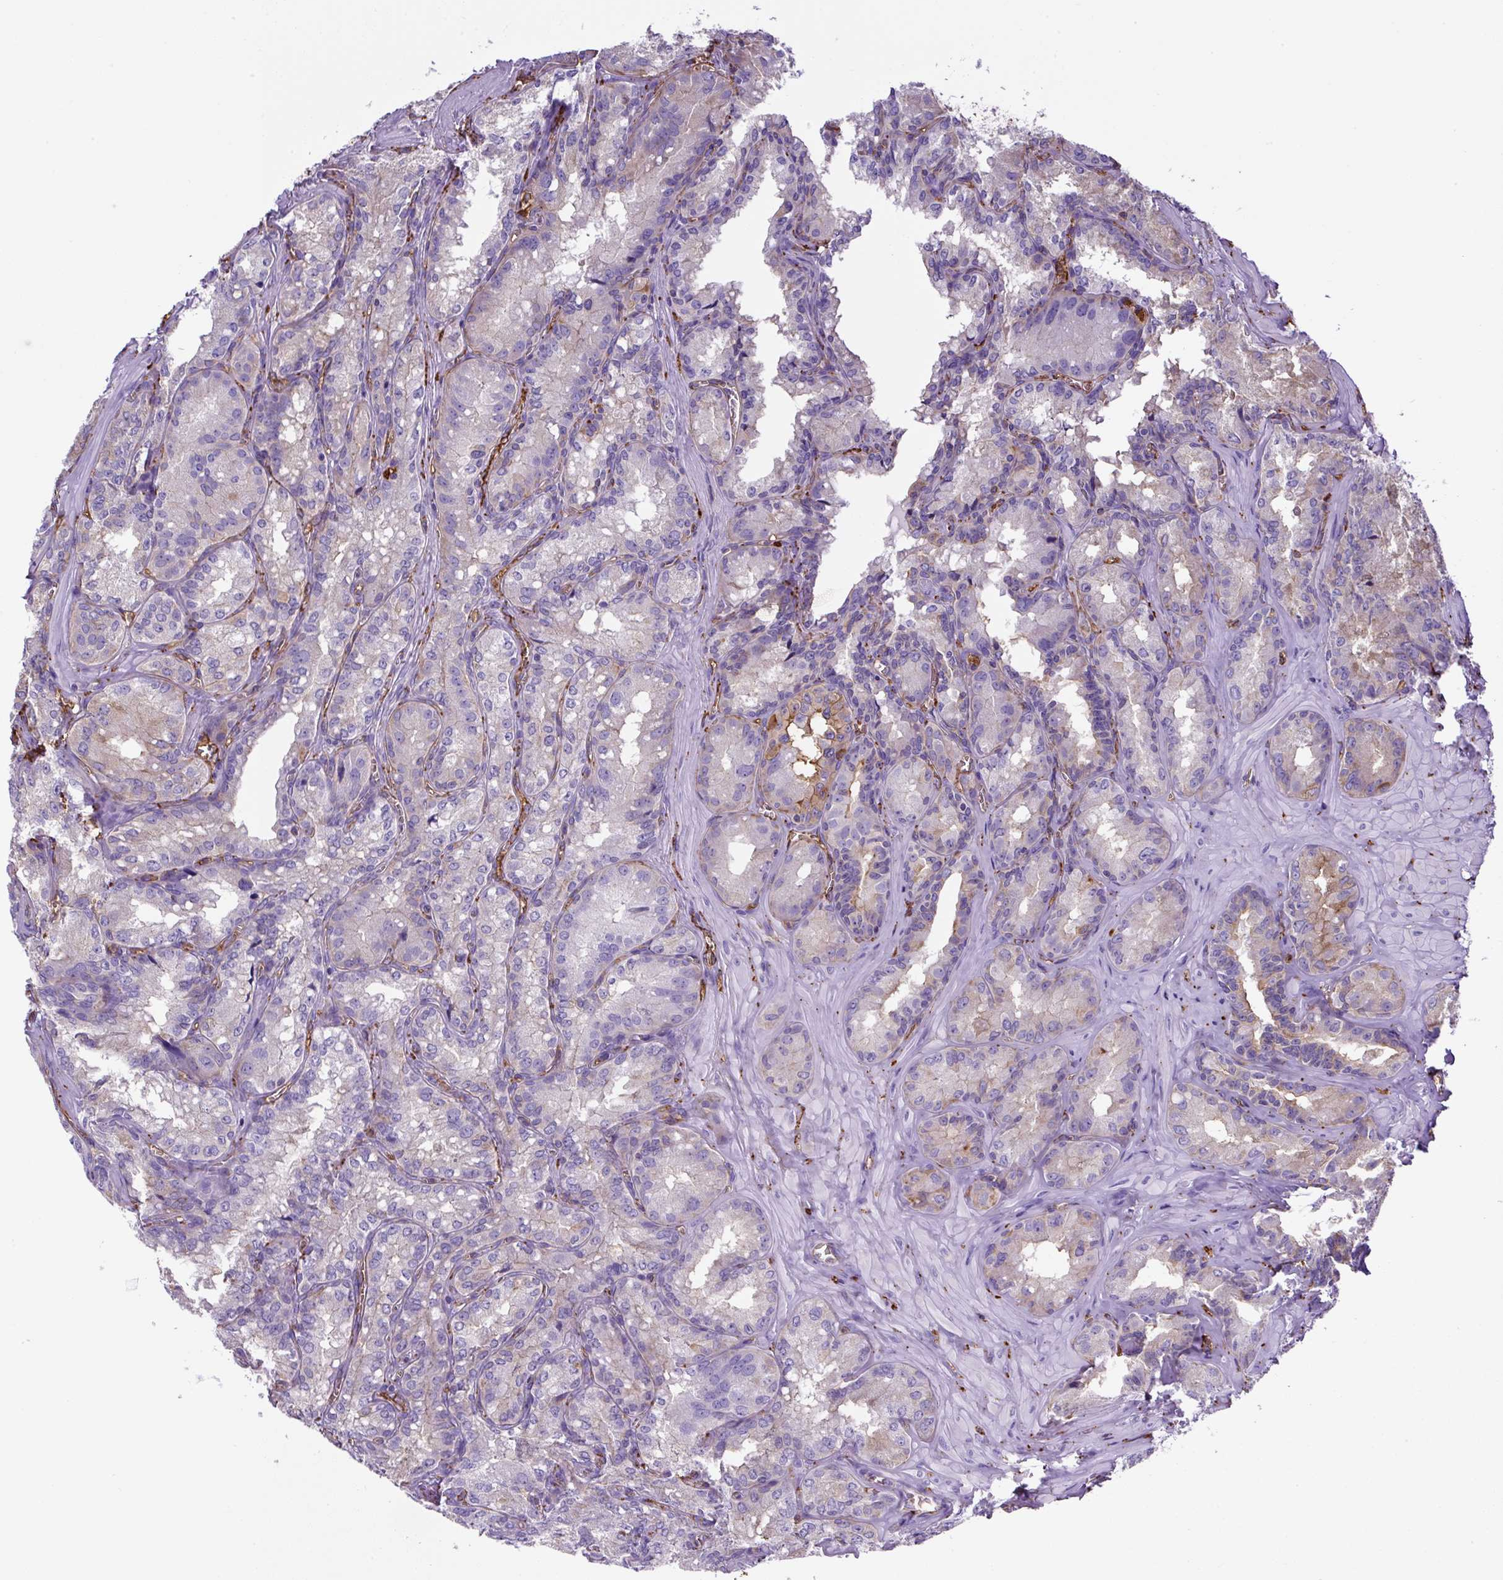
{"staining": {"intensity": "negative", "quantity": "none", "location": "none"}, "tissue": "seminal vesicle", "cell_type": "Glandular cells", "image_type": "normal", "snomed": [{"axis": "morphology", "description": "Normal tissue, NOS"}, {"axis": "topography", "description": "Seminal veicle"}], "caption": "A high-resolution histopathology image shows IHC staining of unremarkable seminal vesicle, which exhibits no significant staining in glandular cells. The staining is performed using DAB (3,3'-diaminobenzidine) brown chromogen with nuclei counter-stained in using hematoxylin.", "gene": "MAGEB5", "patient": {"sex": "male", "age": 47}}